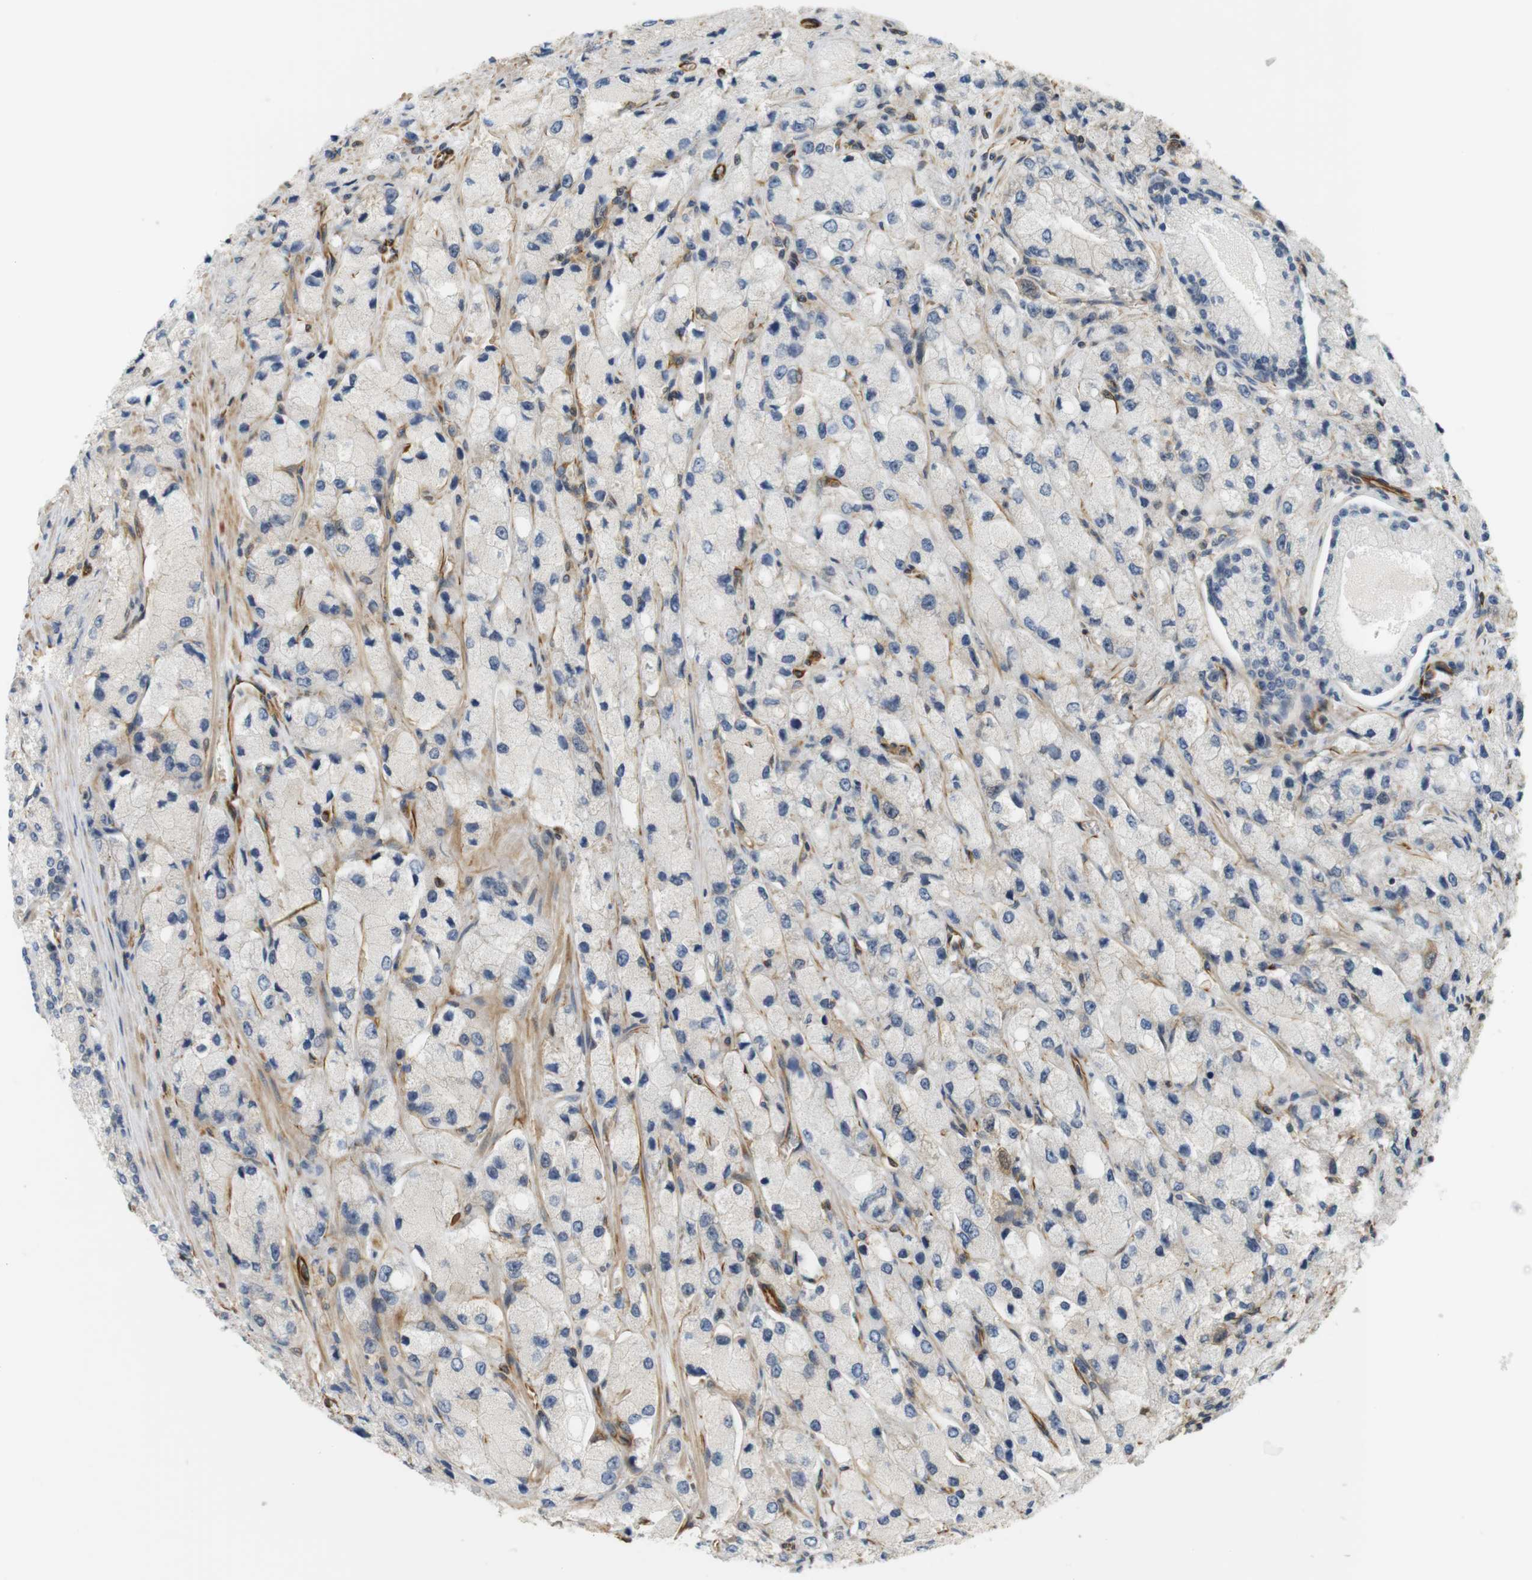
{"staining": {"intensity": "negative", "quantity": "none", "location": "none"}, "tissue": "prostate cancer", "cell_type": "Tumor cells", "image_type": "cancer", "snomed": [{"axis": "morphology", "description": "Adenocarcinoma, High grade"}, {"axis": "topography", "description": "Prostate"}], "caption": "Tumor cells show no significant positivity in adenocarcinoma (high-grade) (prostate).", "gene": "CYTH3", "patient": {"sex": "male", "age": 58}}